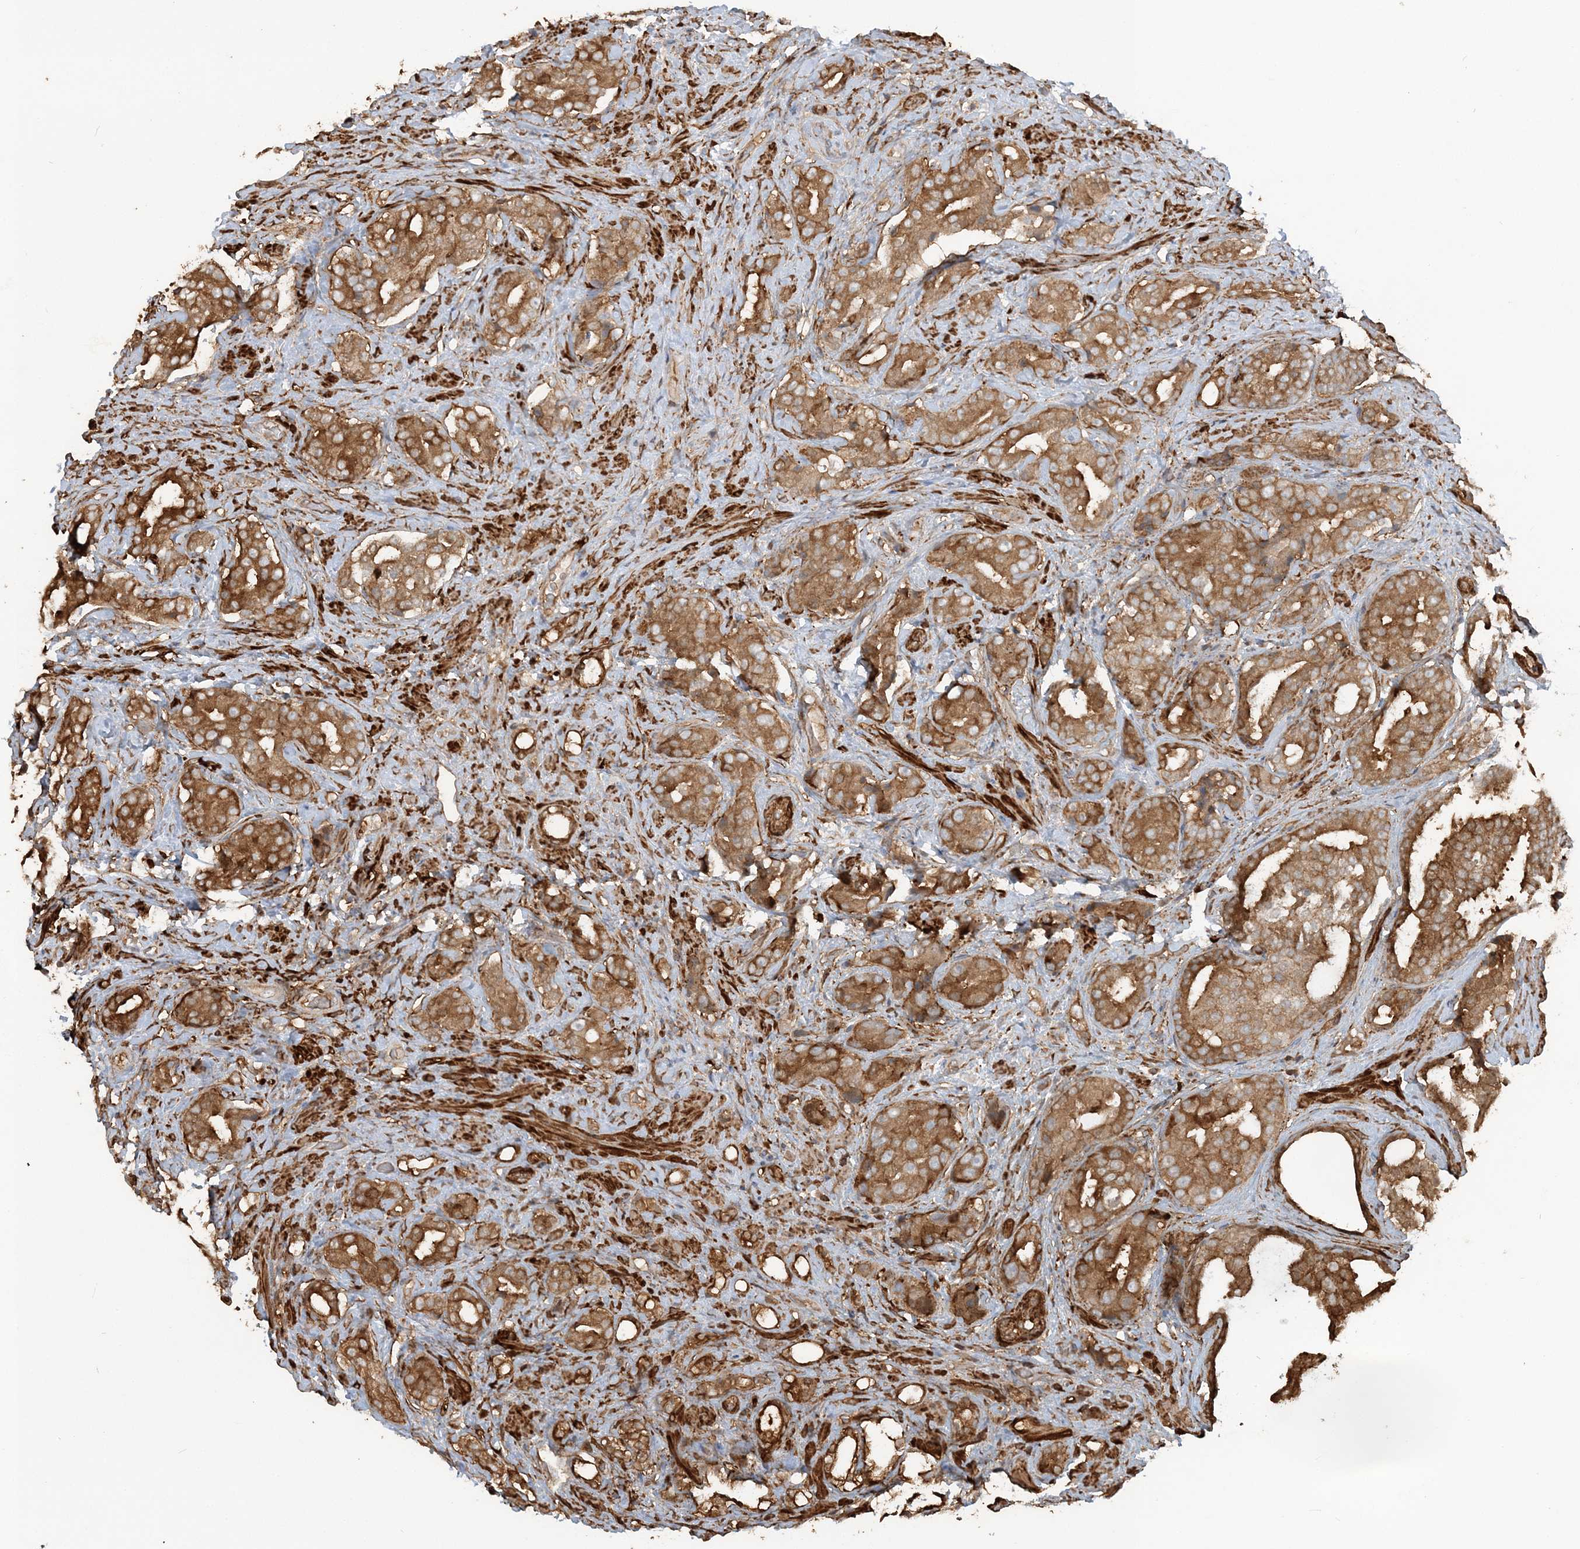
{"staining": {"intensity": "strong", "quantity": ">75%", "location": "cytoplasmic/membranous"}, "tissue": "prostate cancer", "cell_type": "Tumor cells", "image_type": "cancer", "snomed": [{"axis": "morphology", "description": "Adenocarcinoma, High grade"}, {"axis": "topography", "description": "Prostate"}], "caption": "Prostate cancer stained with DAB (3,3'-diaminobenzidine) immunohistochemistry (IHC) demonstrates high levels of strong cytoplasmic/membranous expression in about >75% of tumor cells. (DAB (3,3'-diaminobenzidine) IHC, brown staining for protein, blue staining for nuclei).", "gene": "DSTN", "patient": {"sex": "male", "age": 71}}